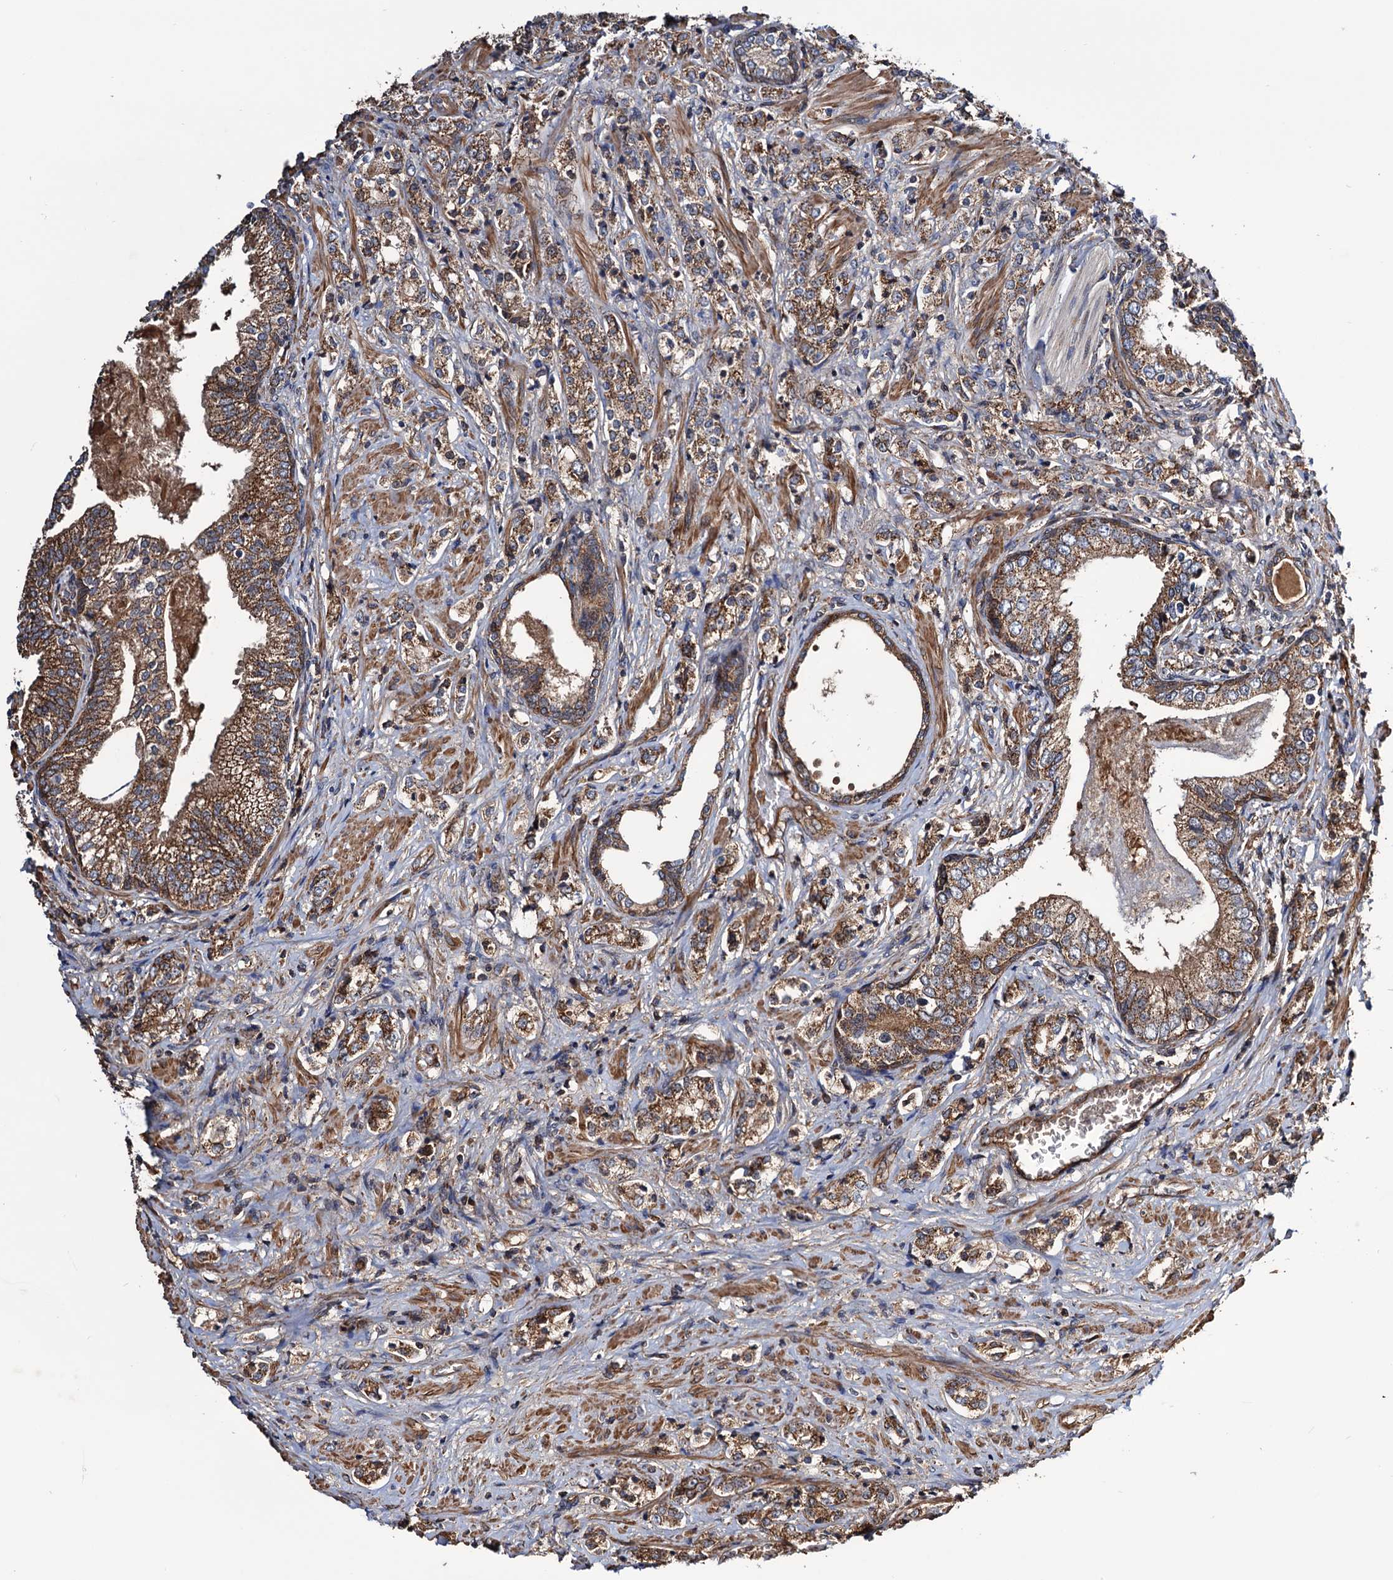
{"staining": {"intensity": "moderate", "quantity": ">75%", "location": "cytoplasmic/membranous"}, "tissue": "prostate cancer", "cell_type": "Tumor cells", "image_type": "cancer", "snomed": [{"axis": "morphology", "description": "Adenocarcinoma, High grade"}, {"axis": "topography", "description": "Prostate"}], "caption": "A photomicrograph of prostate cancer stained for a protein shows moderate cytoplasmic/membranous brown staining in tumor cells.", "gene": "MRPL42", "patient": {"sex": "male", "age": 69}}